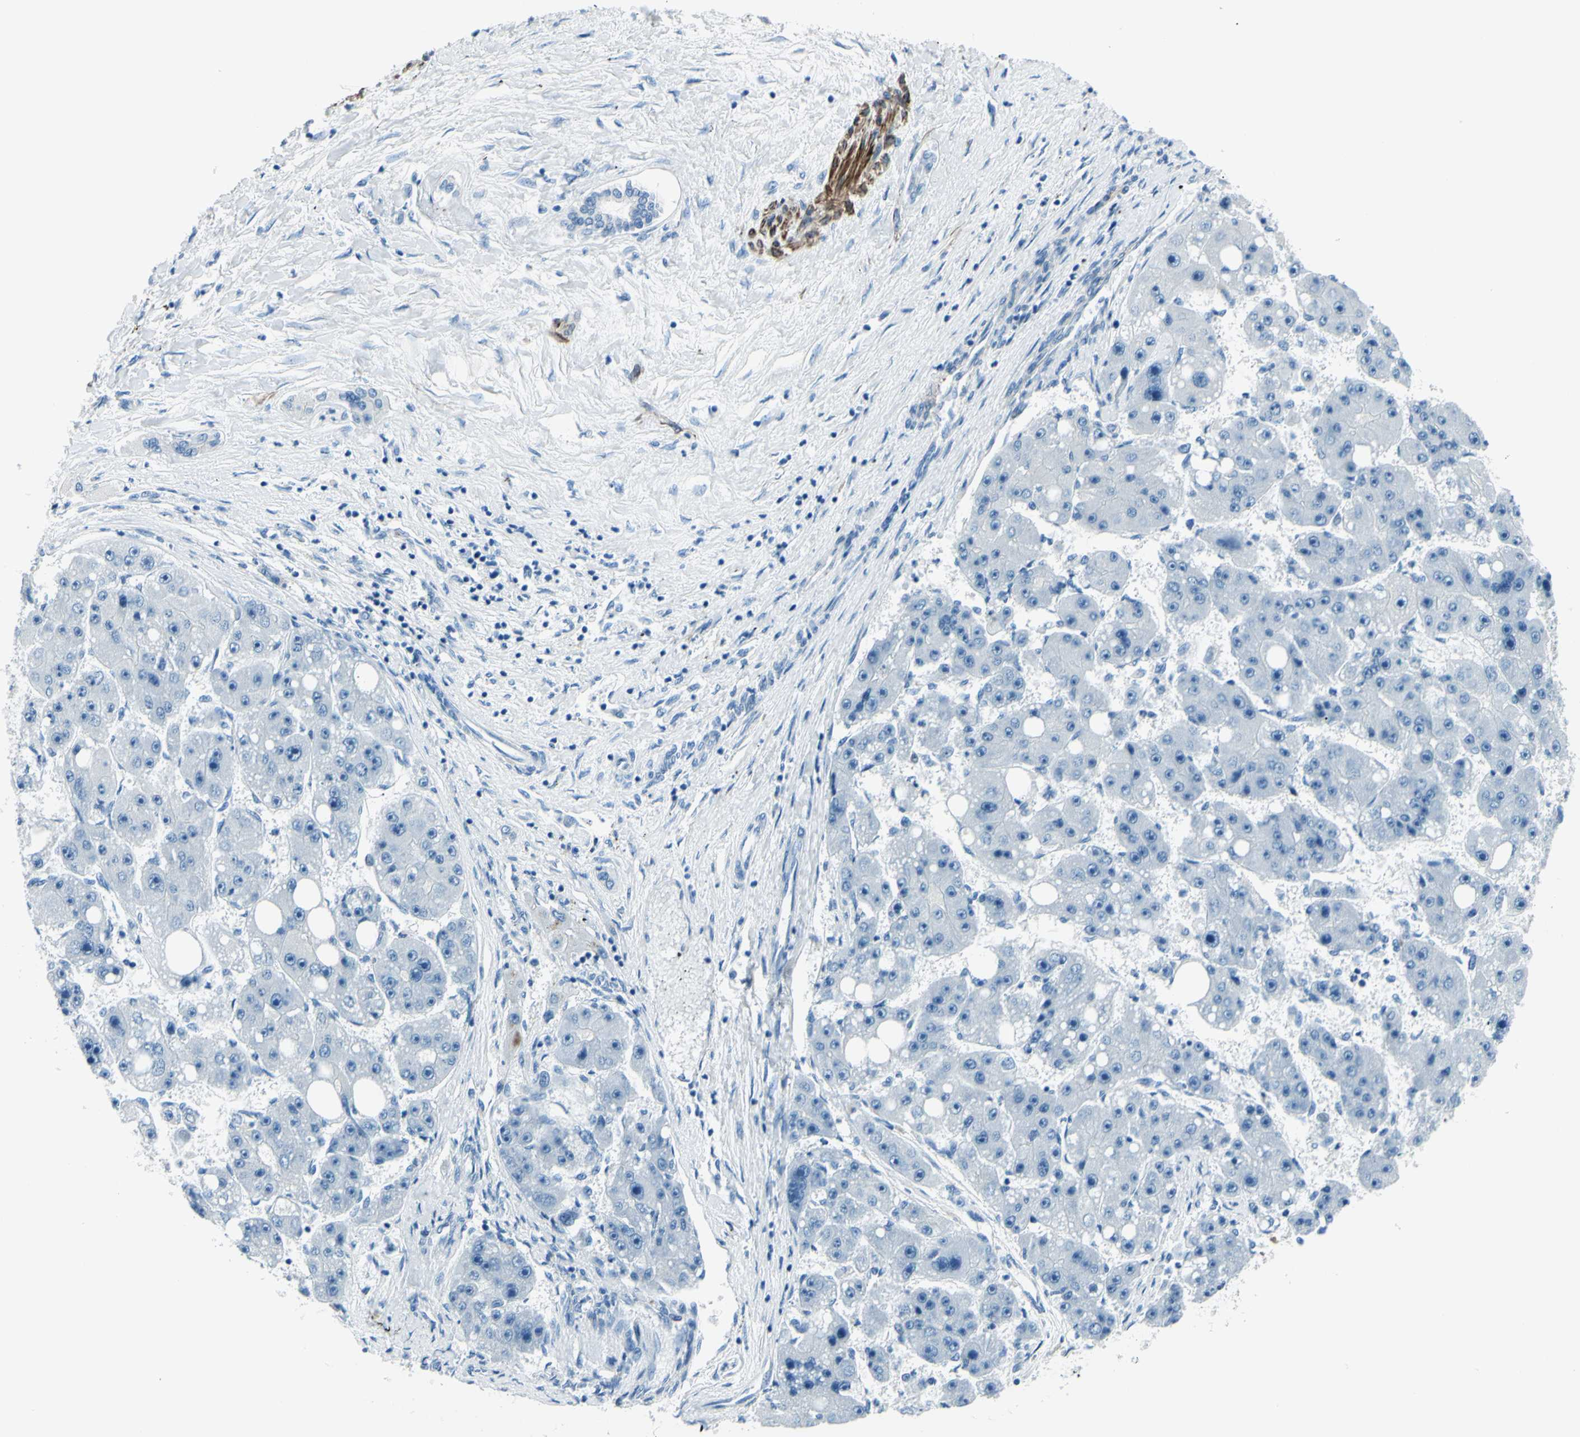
{"staining": {"intensity": "negative", "quantity": "none", "location": "none"}, "tissue": "liver cancer", "cell_type": "Tumor cells", "image_type": "cancer", "snomed": [{"axis": "morphology", "description": "Carcinoma, Hepatocellular, NOS"}, {"axis": "topography", "description": "Liver"}], "caption": "The IHC micrograph has no significant expression in tumor cells of liver hepatocellular carcinoma tissue. (DAB IHC with hematoxylin counter stain).", "gene": "CDH15", "patient": {"sex": "female", "age": 61}}